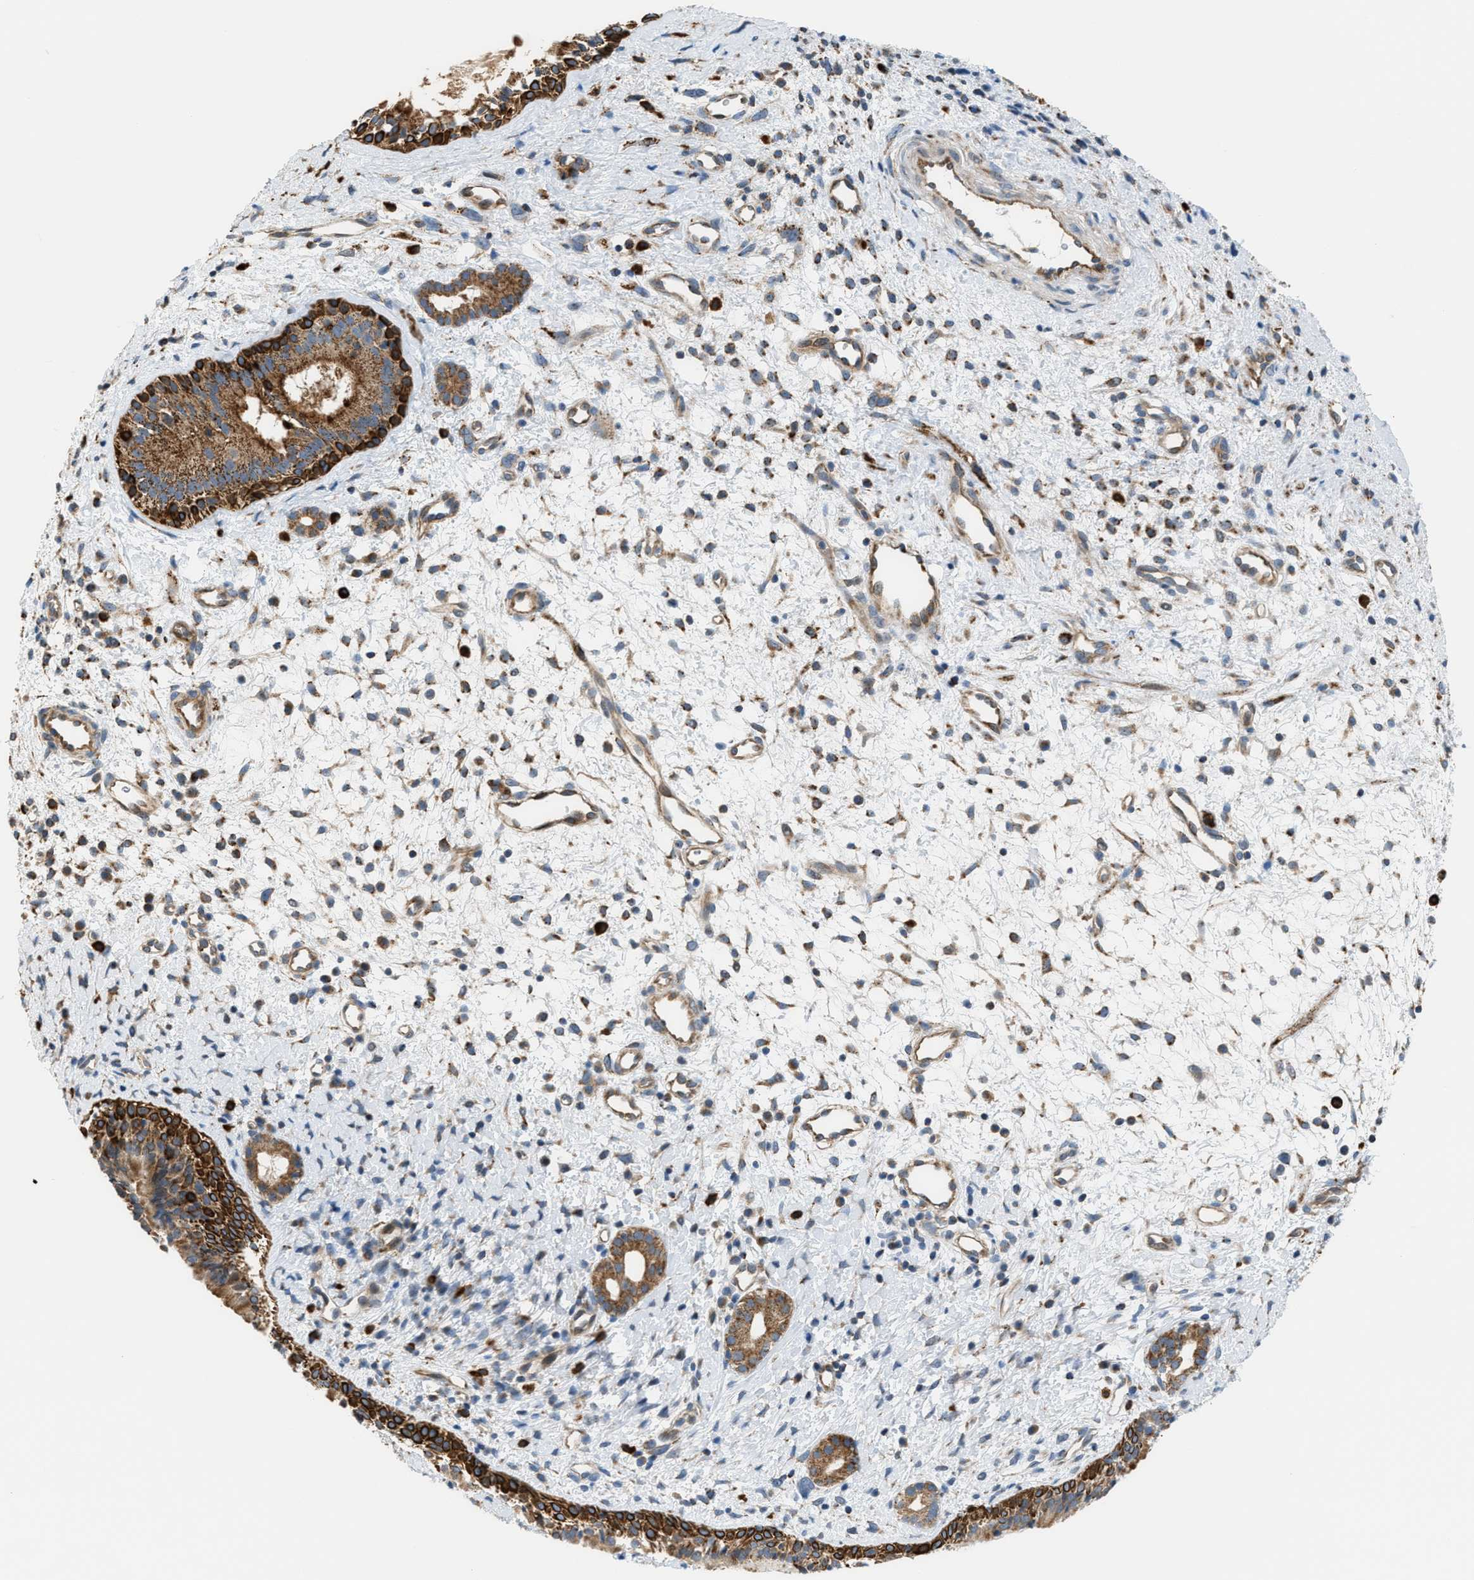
{"staining": {"intensity": "strong", "quantity": ">75%", "location": "cytoplasmic/membranous"}, "tissue": "nasopharynx", "cell_type": "Respiratory epithelial cells", "image_type": "normal", "snomed": [{"axis": "morphology", "description": "Normal tissue, NOS"}, {"axis": "topography", "description": "Nasopharynx"}], "caption": "This micrograph demonstrates IHC staining of unremarkable human nasopharynx, with high strong cytoplasmic/membranous positivity in about >75% of respiratory epithelial cells.", "gene": "PDCL", "patient": {"sex": "male", "age": 22}}